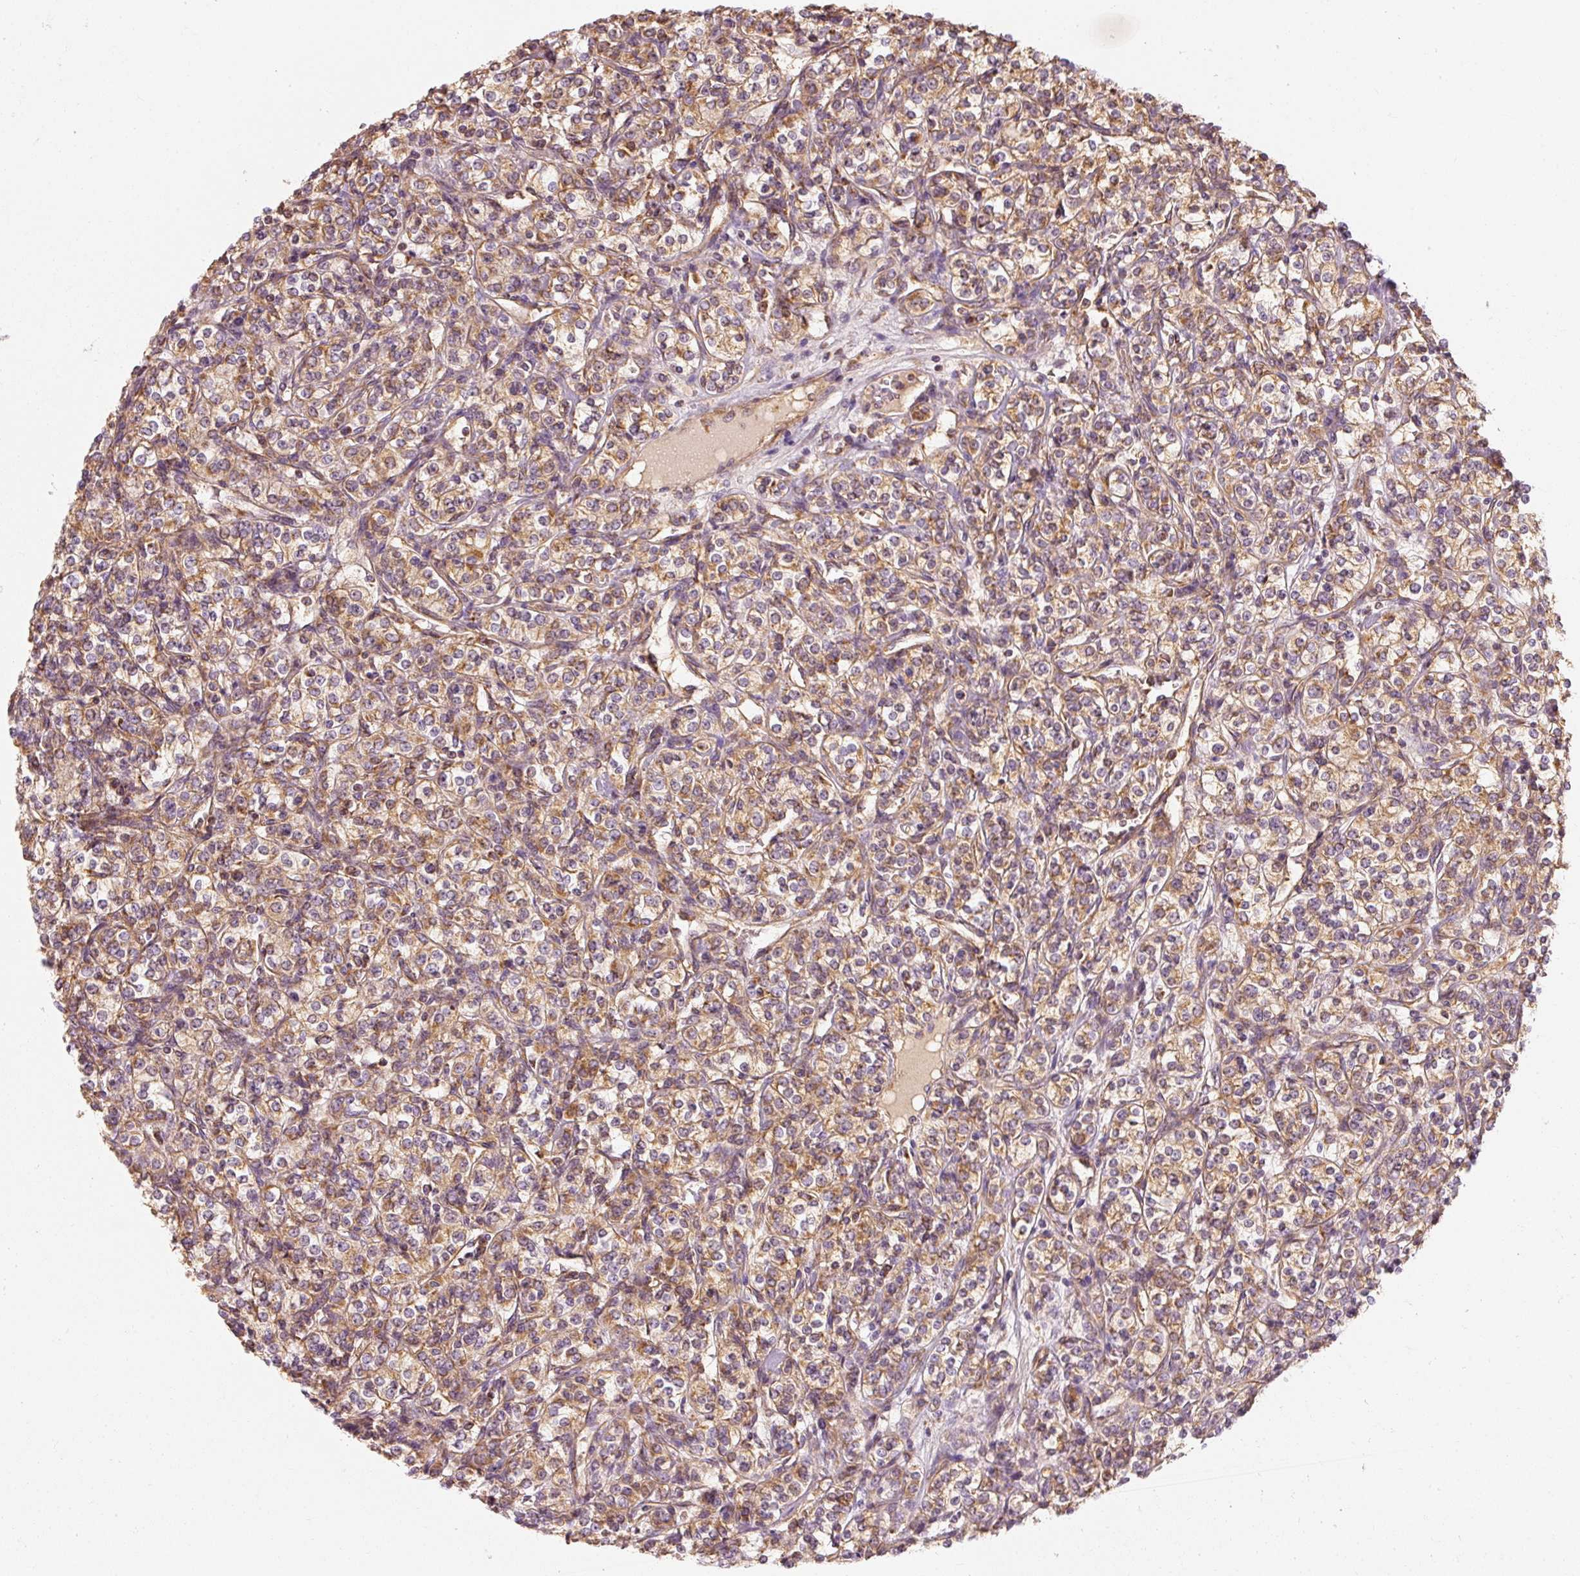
{"staining": {"intensity": "moderate", "quantity": ">75%", "location": "cytoplasmic/membranous"}, "tissue": "renal cancer", "cell_type": "Tumor cells", "image_type": "cancer", "snomed": [{"axis": "morphology", "description": "Adenocarcinoma, NOS"}, {"axis": "topography", "description": "Kidney"}], "caption": "Protein expression analysis of human renal cancer (adenocarcinoma) reveals moderate cytoplasmic/membranous staining in about >75% of tumor cells.", "gene": "TOMM40", "patient": {"sex": "male", "age": 77}}